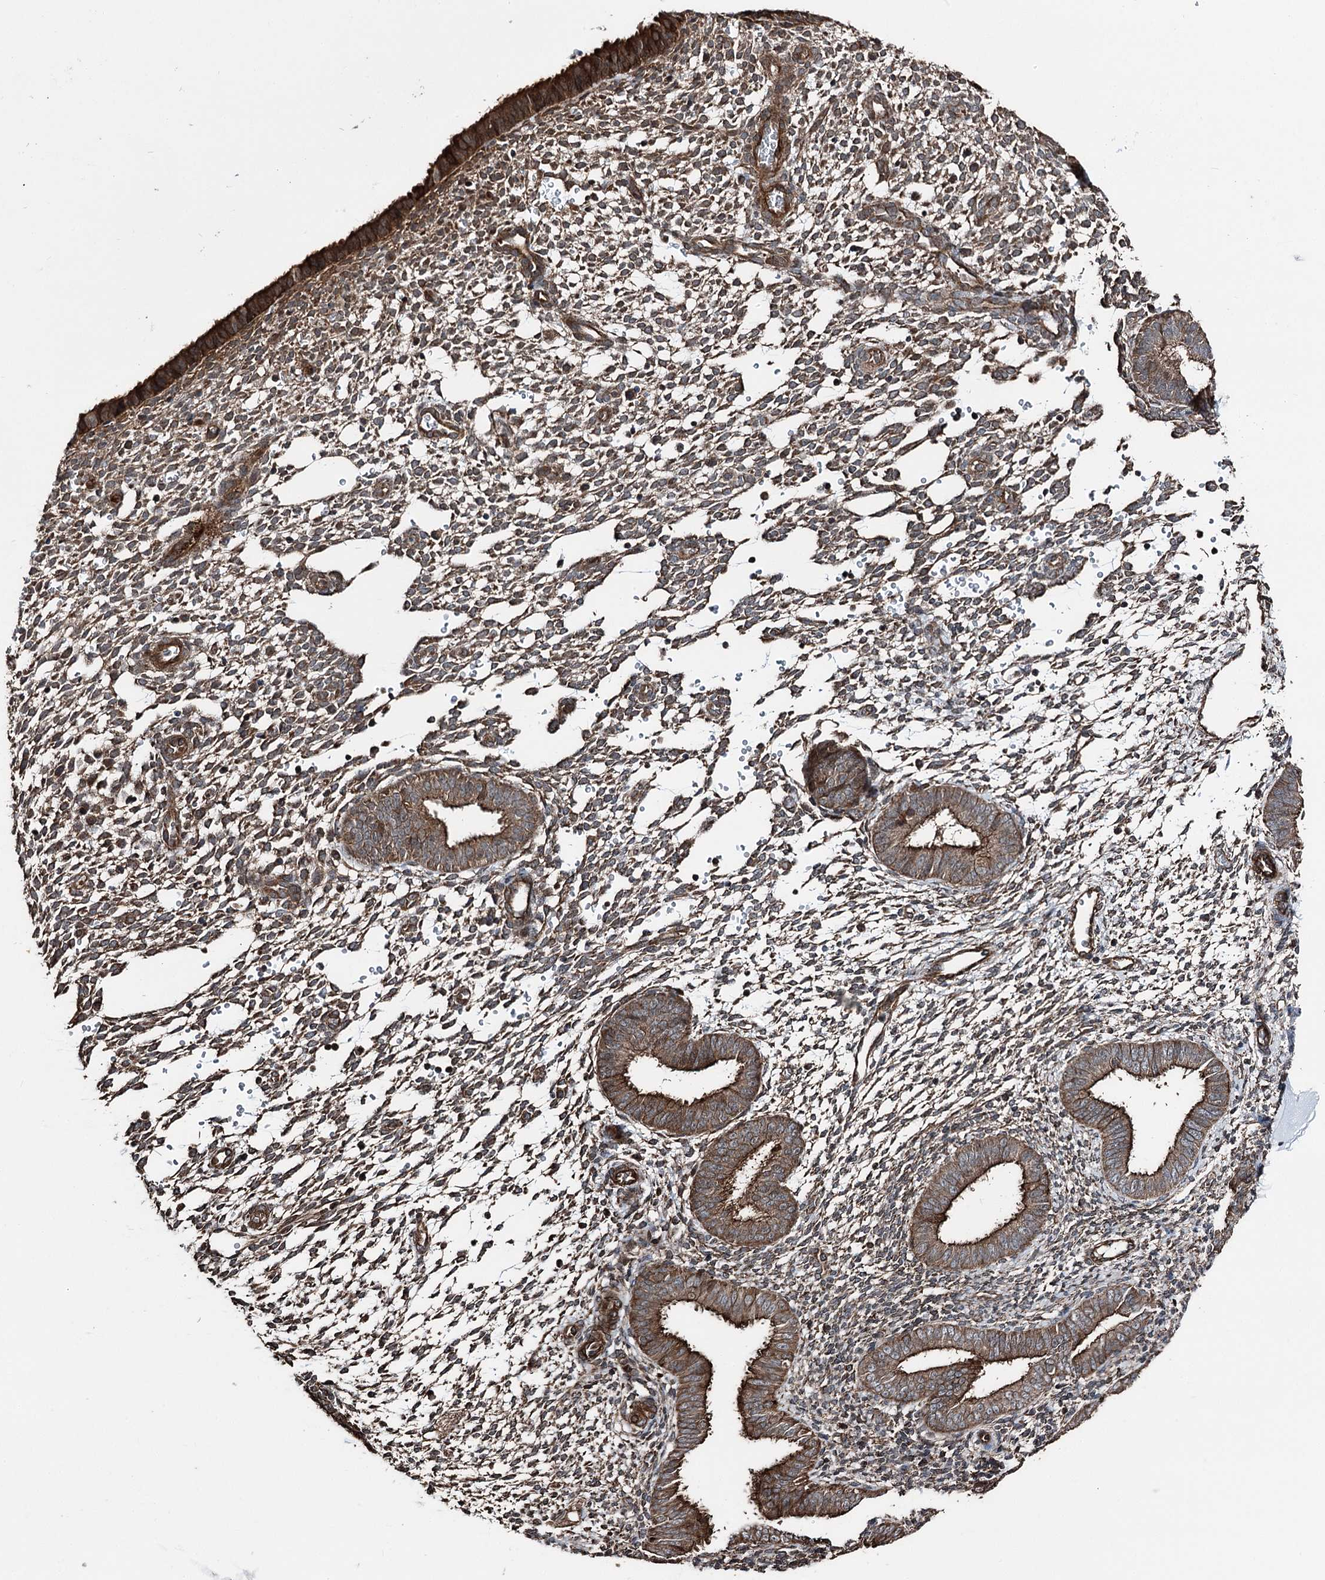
{"staining": {"intensity": "moderate", "quantity": "25%-75%", "location": "cytoplasmic/membranous"}, "tissue": "endometrium", "cell_type": "Cells in endometrial stroma", "image_type": "normal", "snomed": [{"axis": "morphology", "description": "Normal tissue, NOS"}, {"axis": "topography", "description": "Uterus"}, {"axis": "topography", "description": "Endometrium"}], "caption": "High-power microscopy captured an immunohistochemistry micrograph of benign endometrium, revealing moderate cytoplasmic/membranous staining in about 25%-75% of cells in endometrial stroma.", "gene": "ITFG2", "patient": {"sex": "female", "age": 48}}